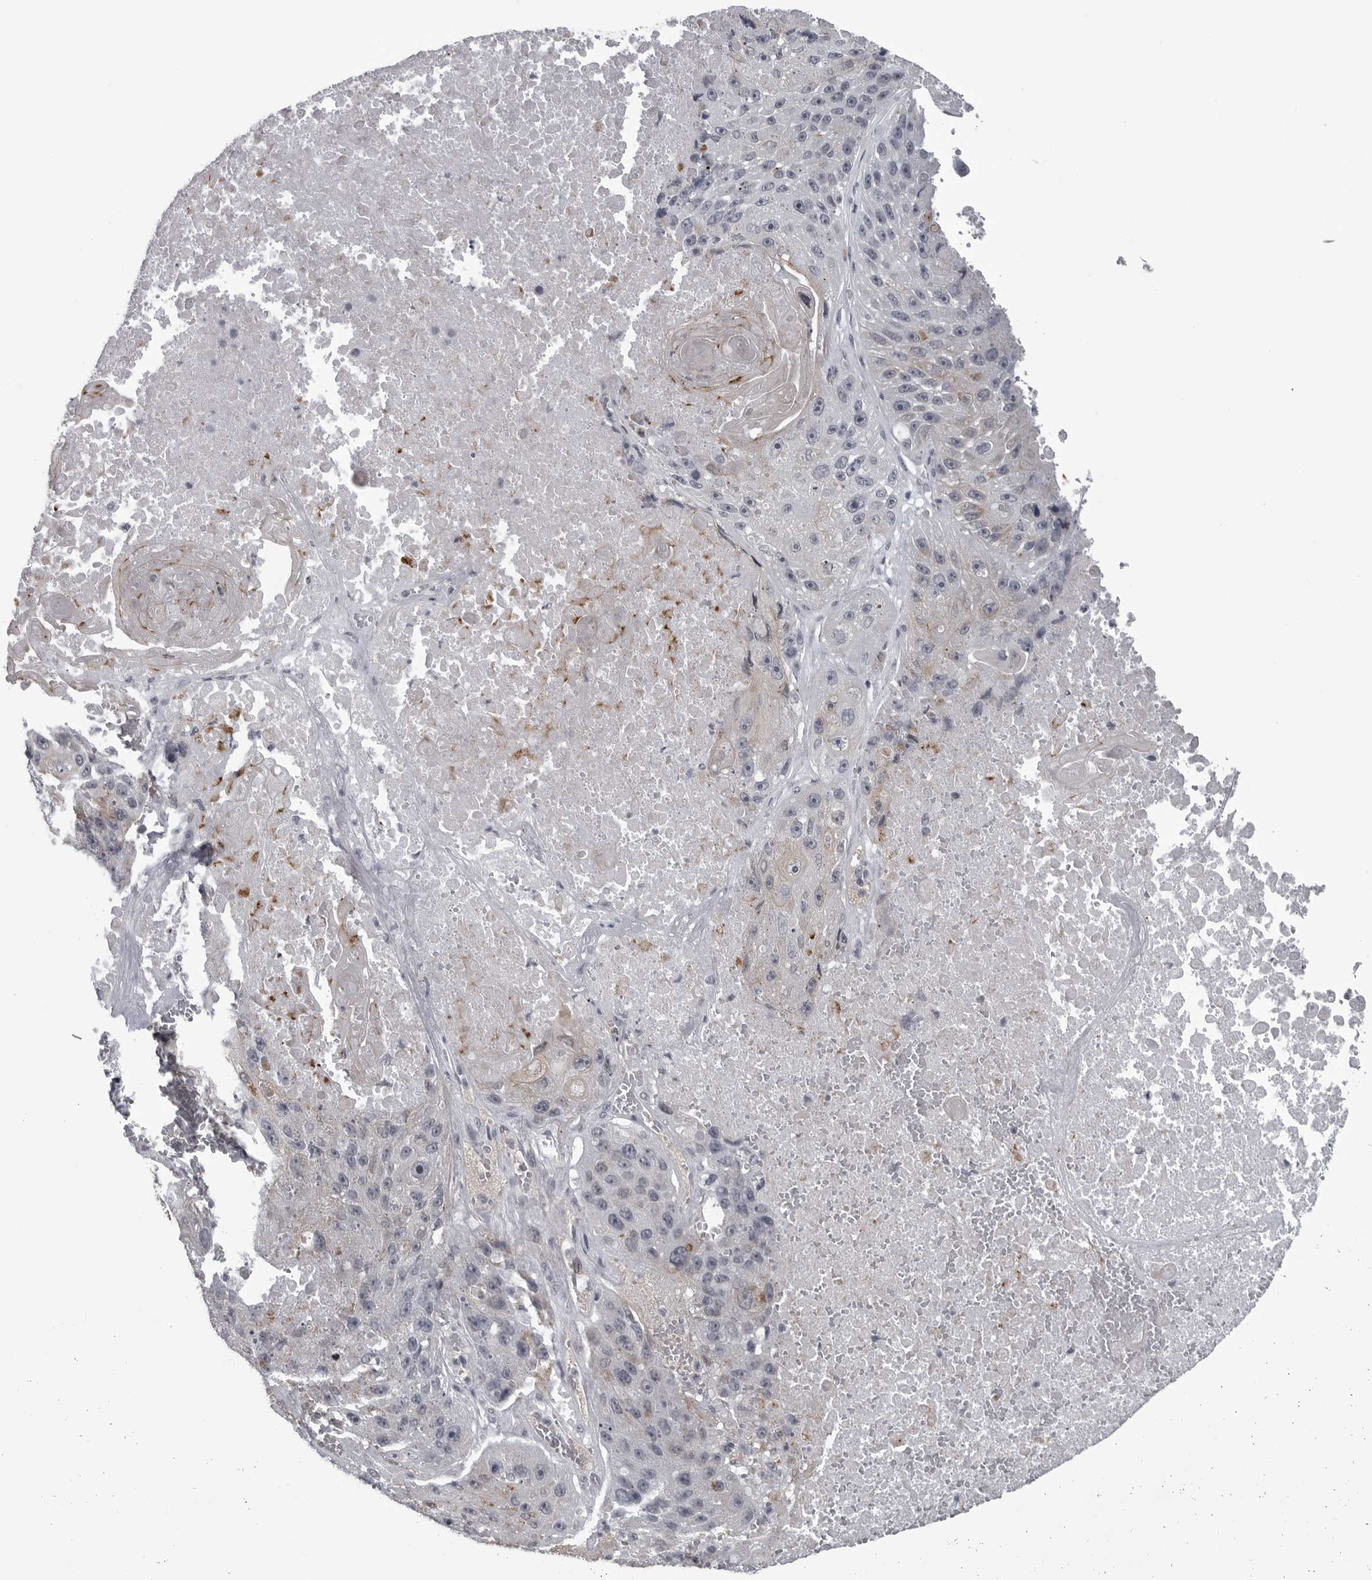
{"staining": {"intensity": "negative", "quantity": "none", "location": "none"}, "tissue": "lung cancer", "cell_type": "Tumor cells", "image_type": "cancer", "snomed": [{"axis": "morphology", "description": "Squamous cell carcinoma, NOS"}, {"axis": "topography", "description": "Lung"}], "caption": "Immunohistochemical staining of human lung cancer (squamous cell carcinoma) demonstrates no significant staining in tumor cells.", "gene": "LYSMD1", "patient": {"sex": "male", "age": 61}}